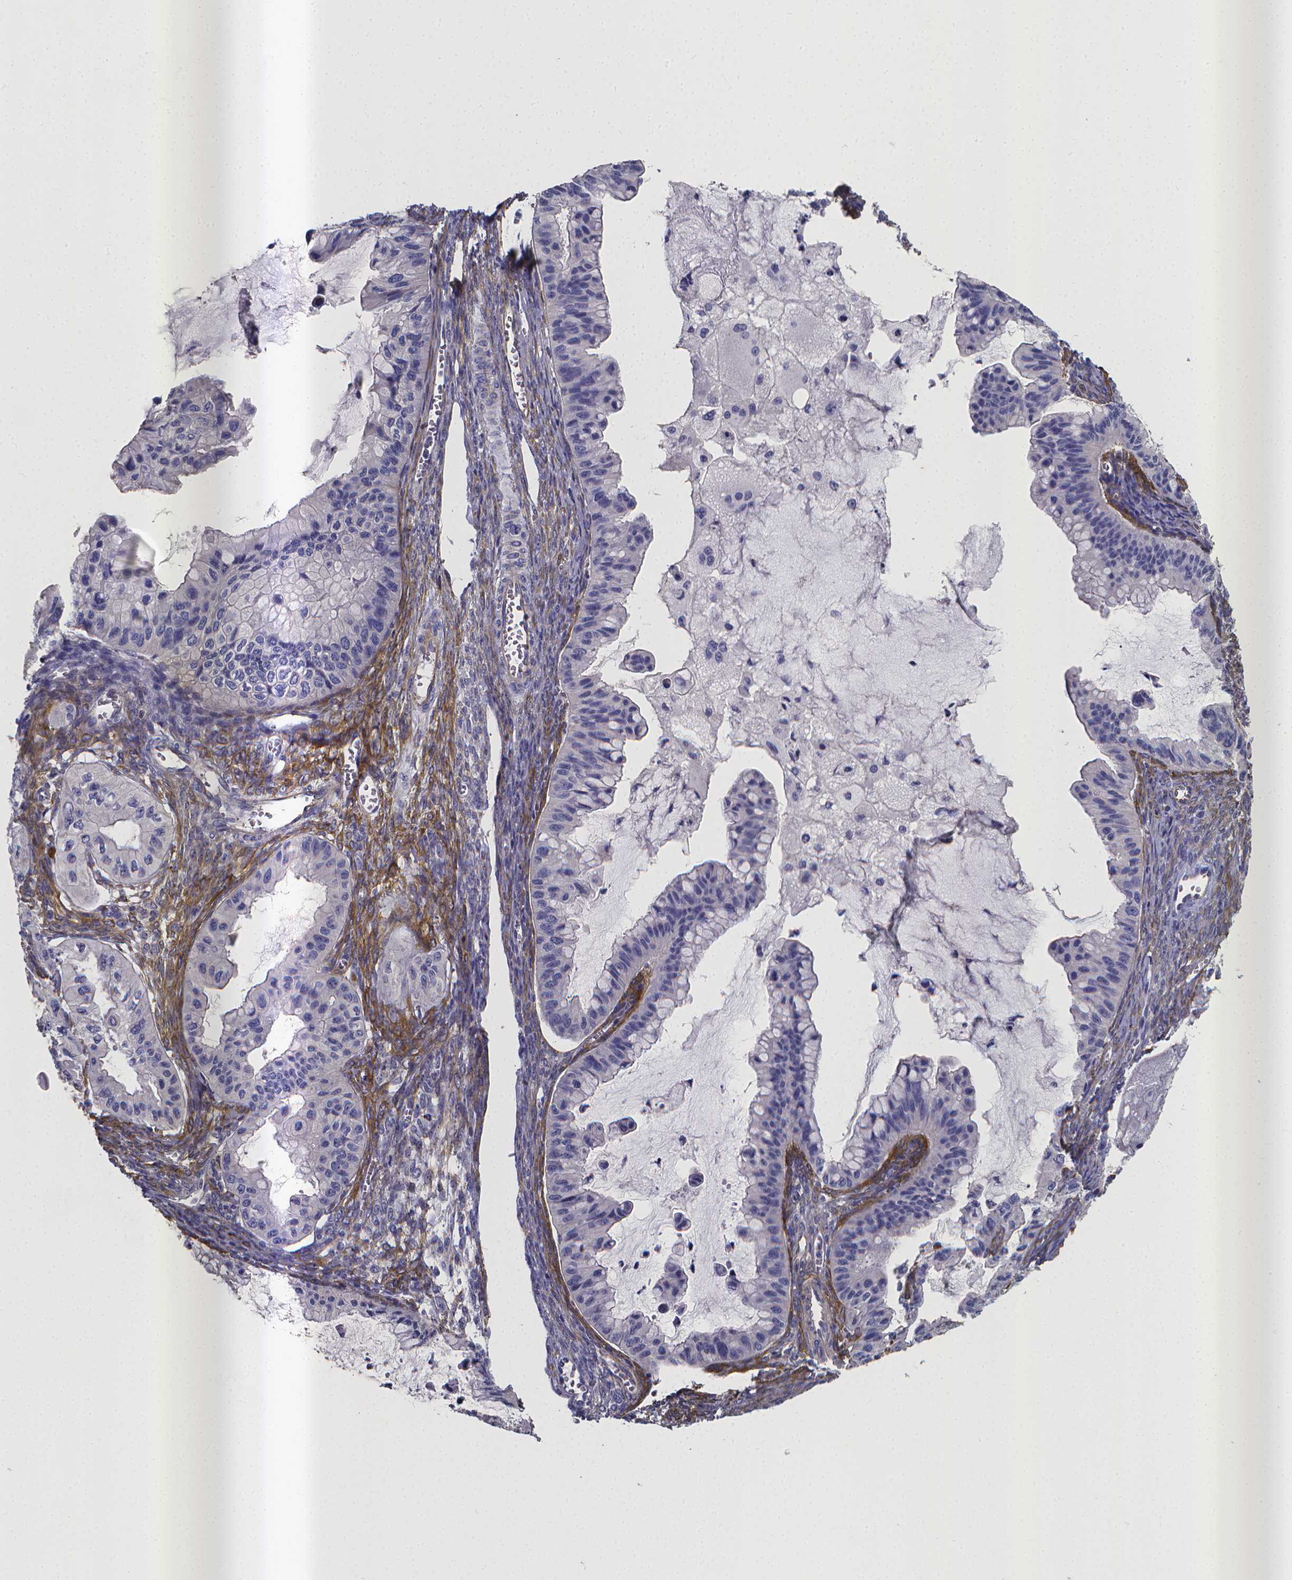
{"staining": {"intensity": "negative", "quantity": "none", "location": "none"}, "tissue": "ovarian cancer", "cell_type": "Tumor cells", "image_type": "cancer", "snomed": [{"axis": "morphology", "description": "Cystadenocarcinoma, mucinous, NOS"}, {"axis": "topography", "description": "Ovary"}], "caption": "Ovarian cancer (mucinous cystadenocarcinoma) stained for a protein using IHC demonstrates no positivity tumor cells.", "gene": "RERG", "patient": {"sex": "female", "age": 72}}